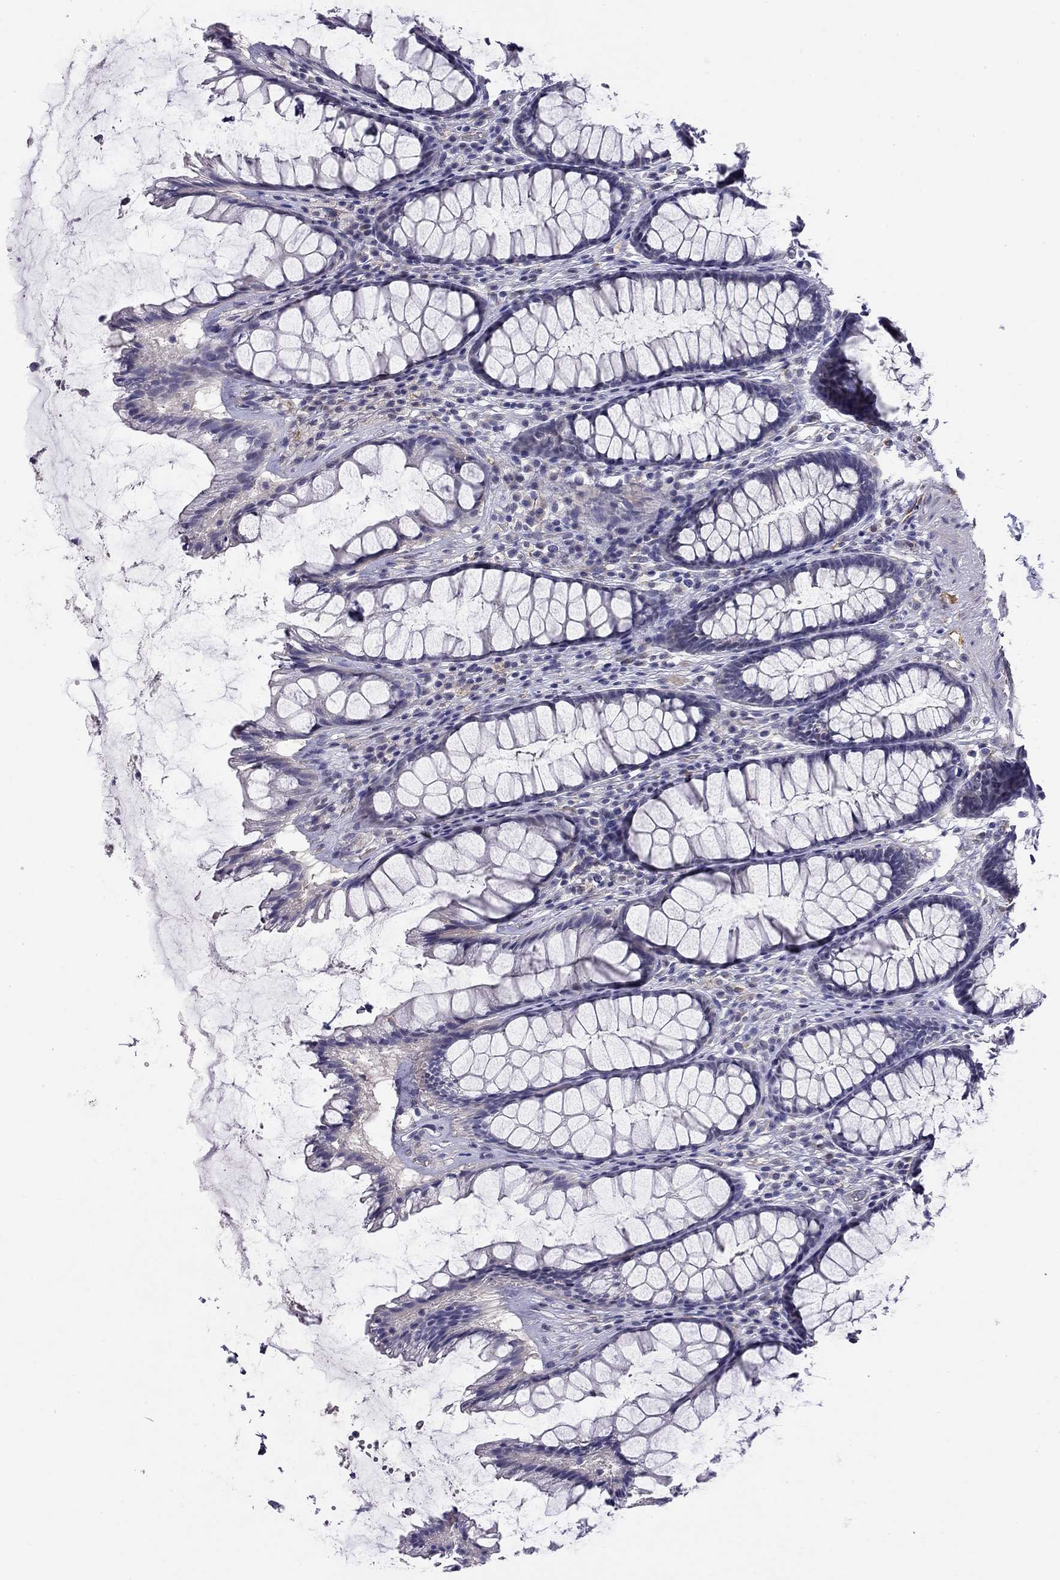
{"staining": {"intensity": "negative", "quantity": "none", "location": "none"}, "tissue": "rectum", "cell_type": "Glandular cells", "image_type": "normal", "snomed": [{"axis": "morphology", "description": "Normal tissue, NOS"}, {"axis": "topography", "description": "Rectum"}], "caption": "High power microscopy micrograph of an immunohistochemistry (IHC) histopathology image of normal rectum, revealing no significant staining in glandular cells.", "gene": "RTL1", "patient": {"sex": "male", "age": 72}}